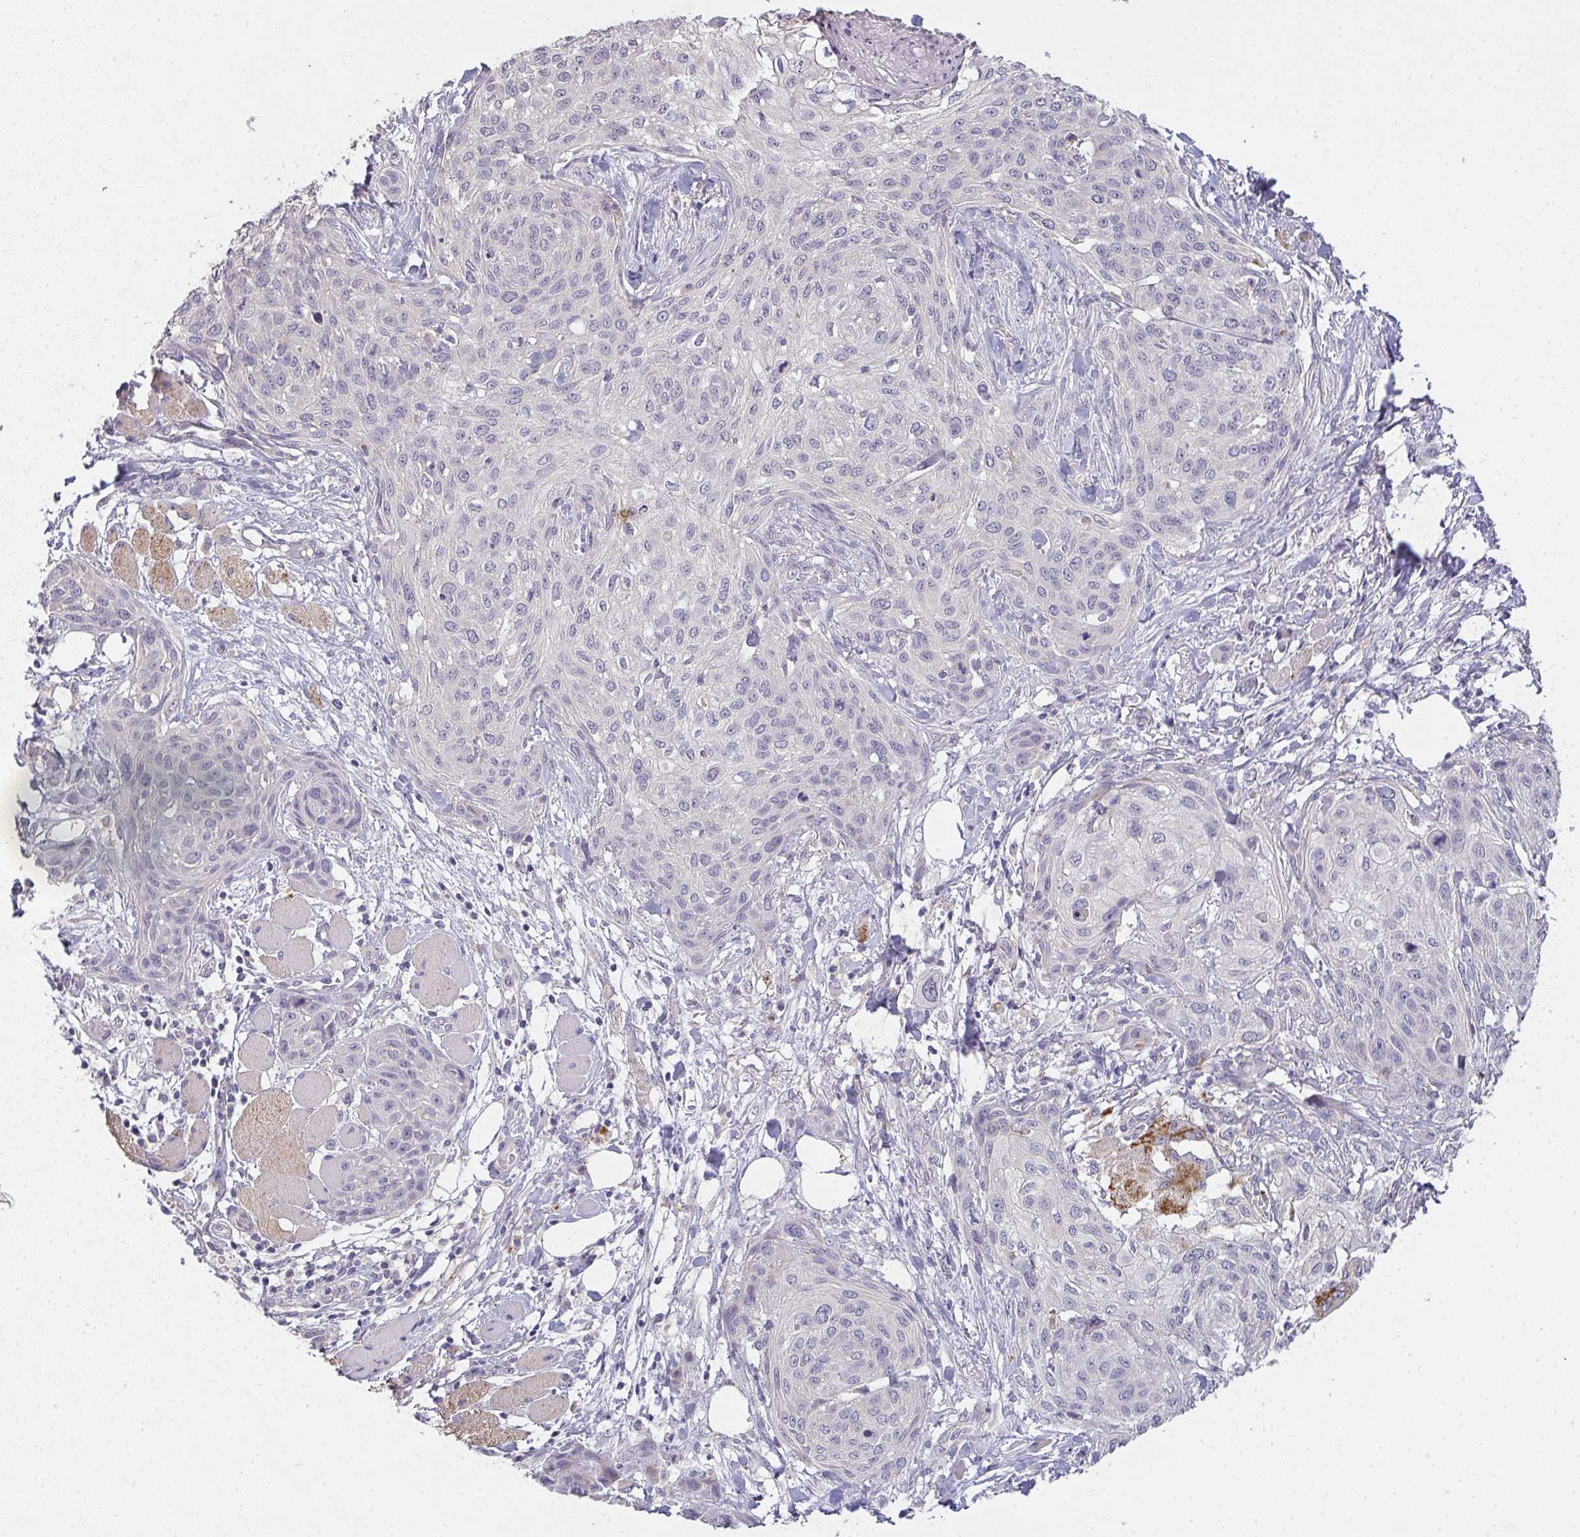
{"staining": {"intensity": "negative", "quantity": "none", "location": "none"}, "tissue": "skin cancer", "cell_type": "Tumor cells", "image_type": "cancer", "snomed": [{"axis": "morphology", "description": "Squamous cell carcinoma, NOS"}, {"axis": "topography", "description": "Skin"}], "caption": "Tumor cells are negative for brown protein staining in skin squamous cell carcinoma.", "gene": "TMEM219", "patient": {"sex": "female", "age": 87}}